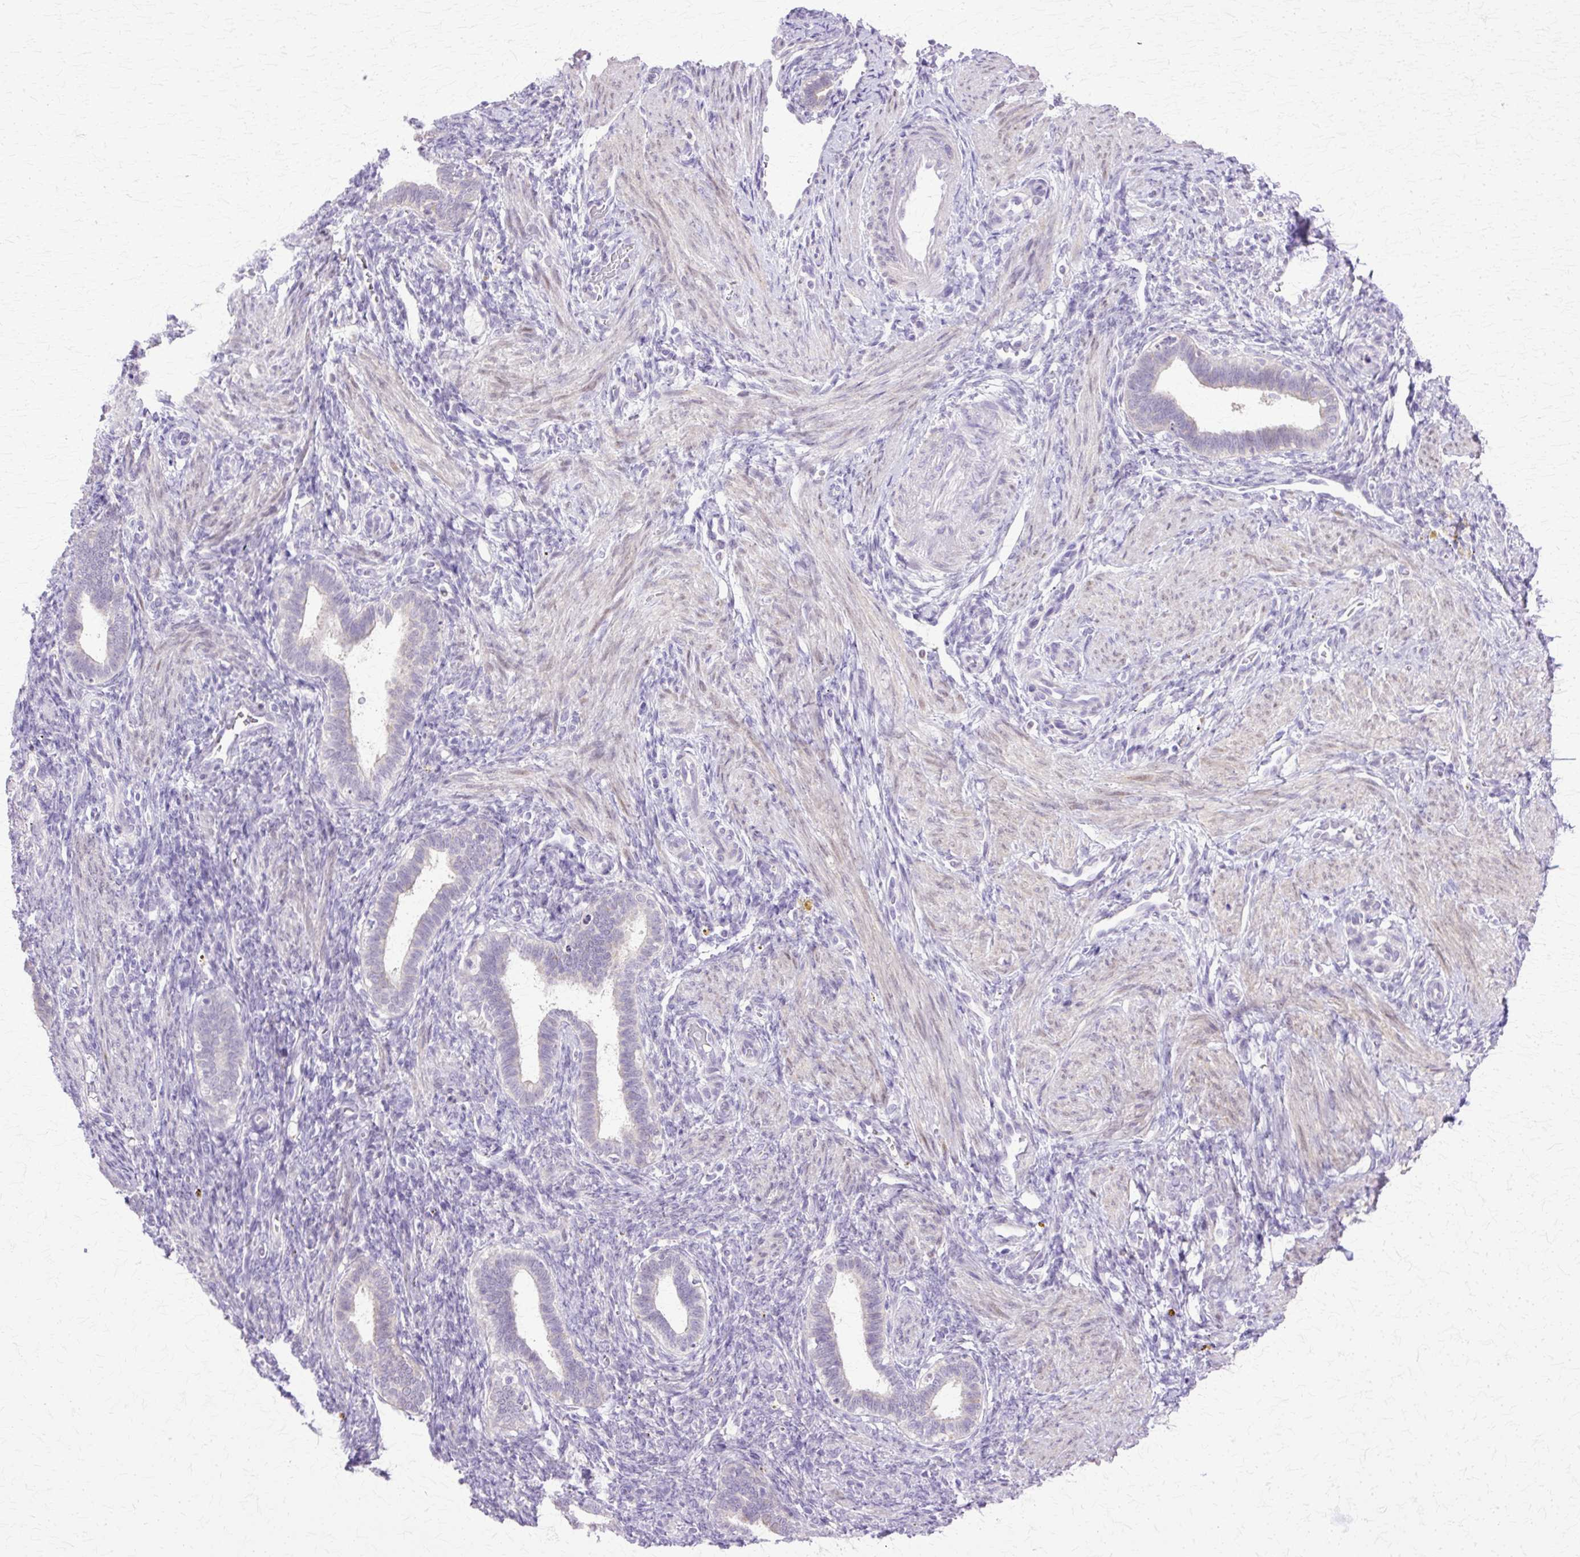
{"staining": {"intensity": "negative", "quantity": "none", "location": "none"}, "tissue": "endometrium", "cell_type": "Cells in endometrial stroma", "image_type": "normal", "snomed": [{"axis": "morphology", "description": "Normal tissue, NOS"}, {"axis": "topography", "description": "Endometrium"}], "caption": "Endometrium was stained to show a protein in brown. There is no significant expression in cells in endometrial stroma.", "gene": "HSPA1A", "patient": {"sex": "female", "age": 34}}